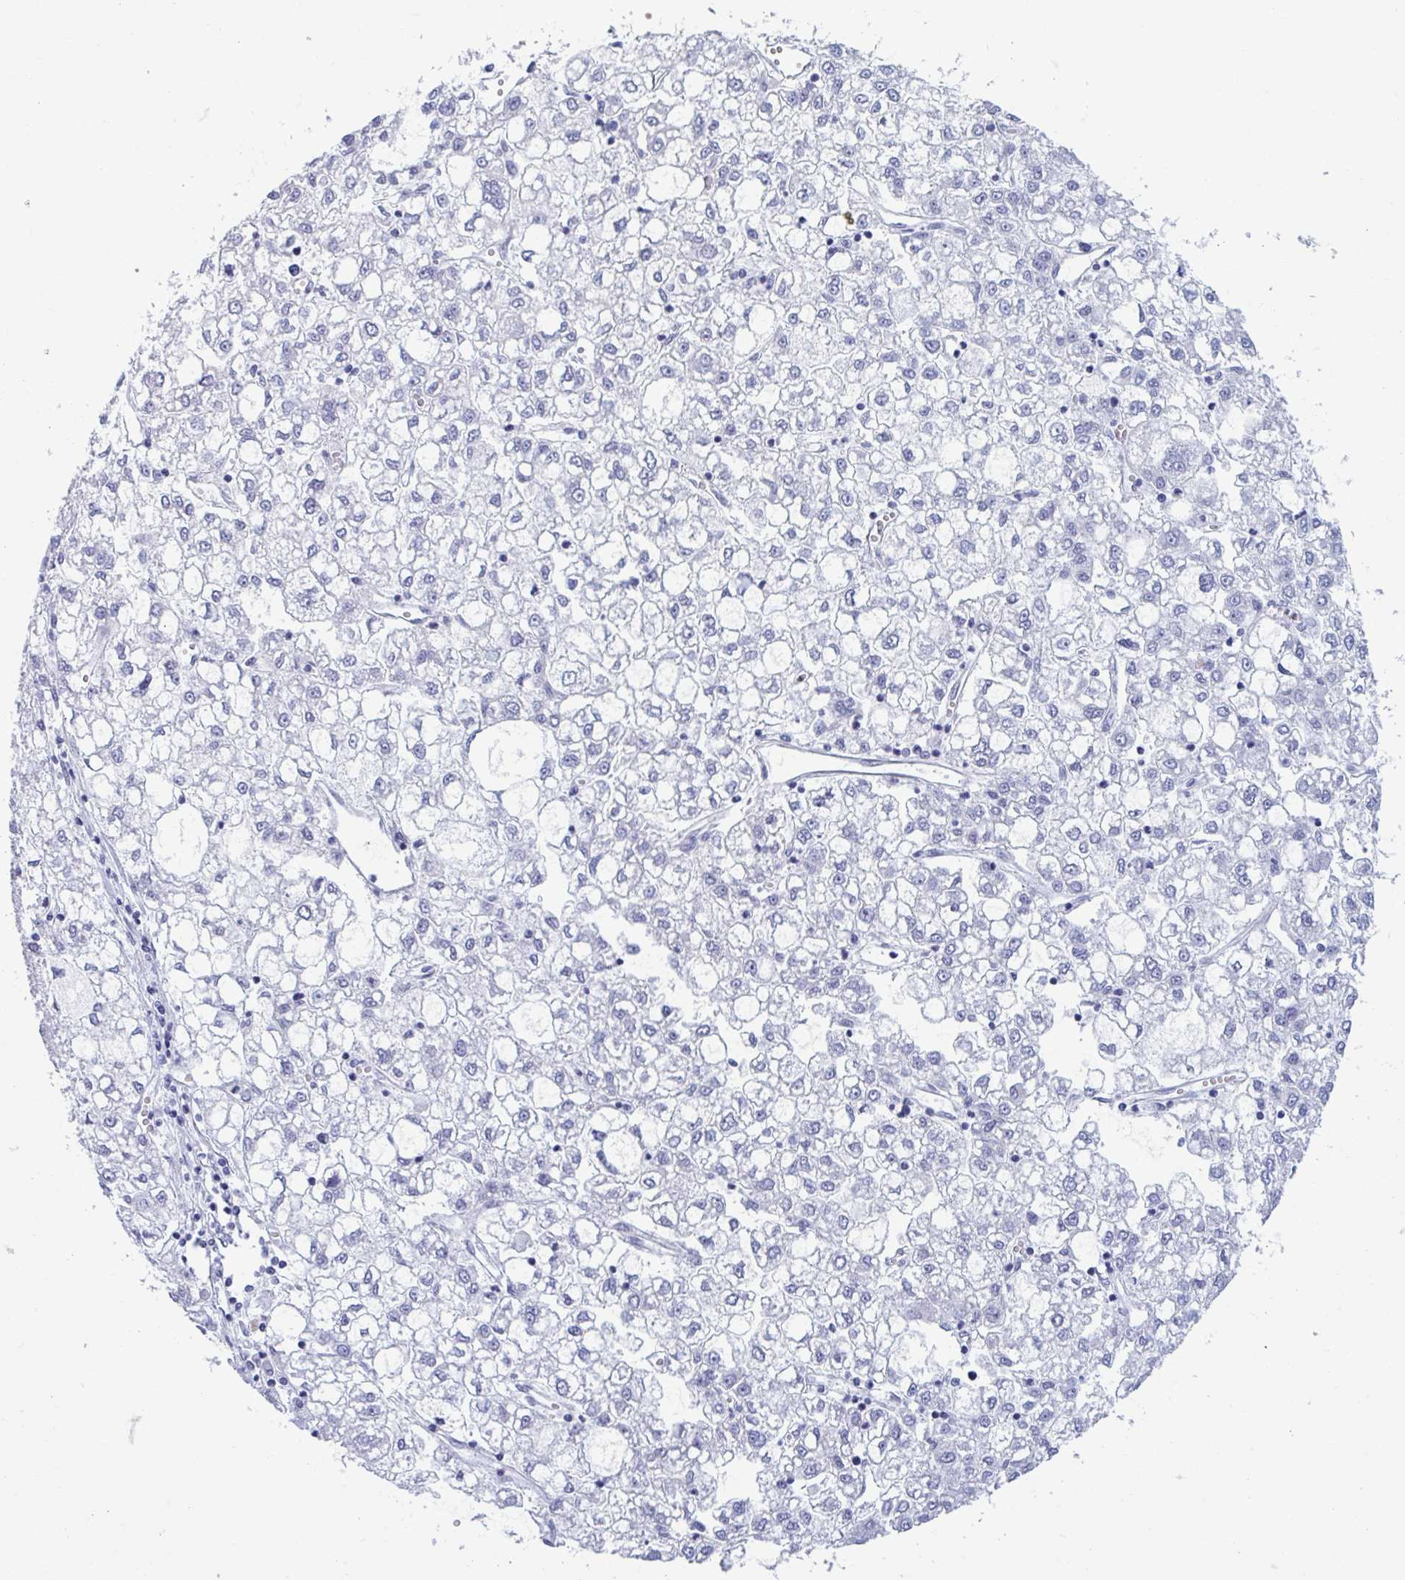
{"staining": {"intensity": "negative", "quantity": "none", "location": "none"}, "tissue": "liver cancer", "cell_type": "Tumor cells", "image_type": "cancer", "snomed": [{"axis": "morphology", "description": "Carcinoma, Hepatocellular, NOS"}, {"axis": "topography", "description": "Liver"}], "caption": "Liver cancer stained for a protein using immunohistochemistry displays no positivity tumor cells.", "gene": "MSMB", "patient": {"sex": "male", "age": 40}}